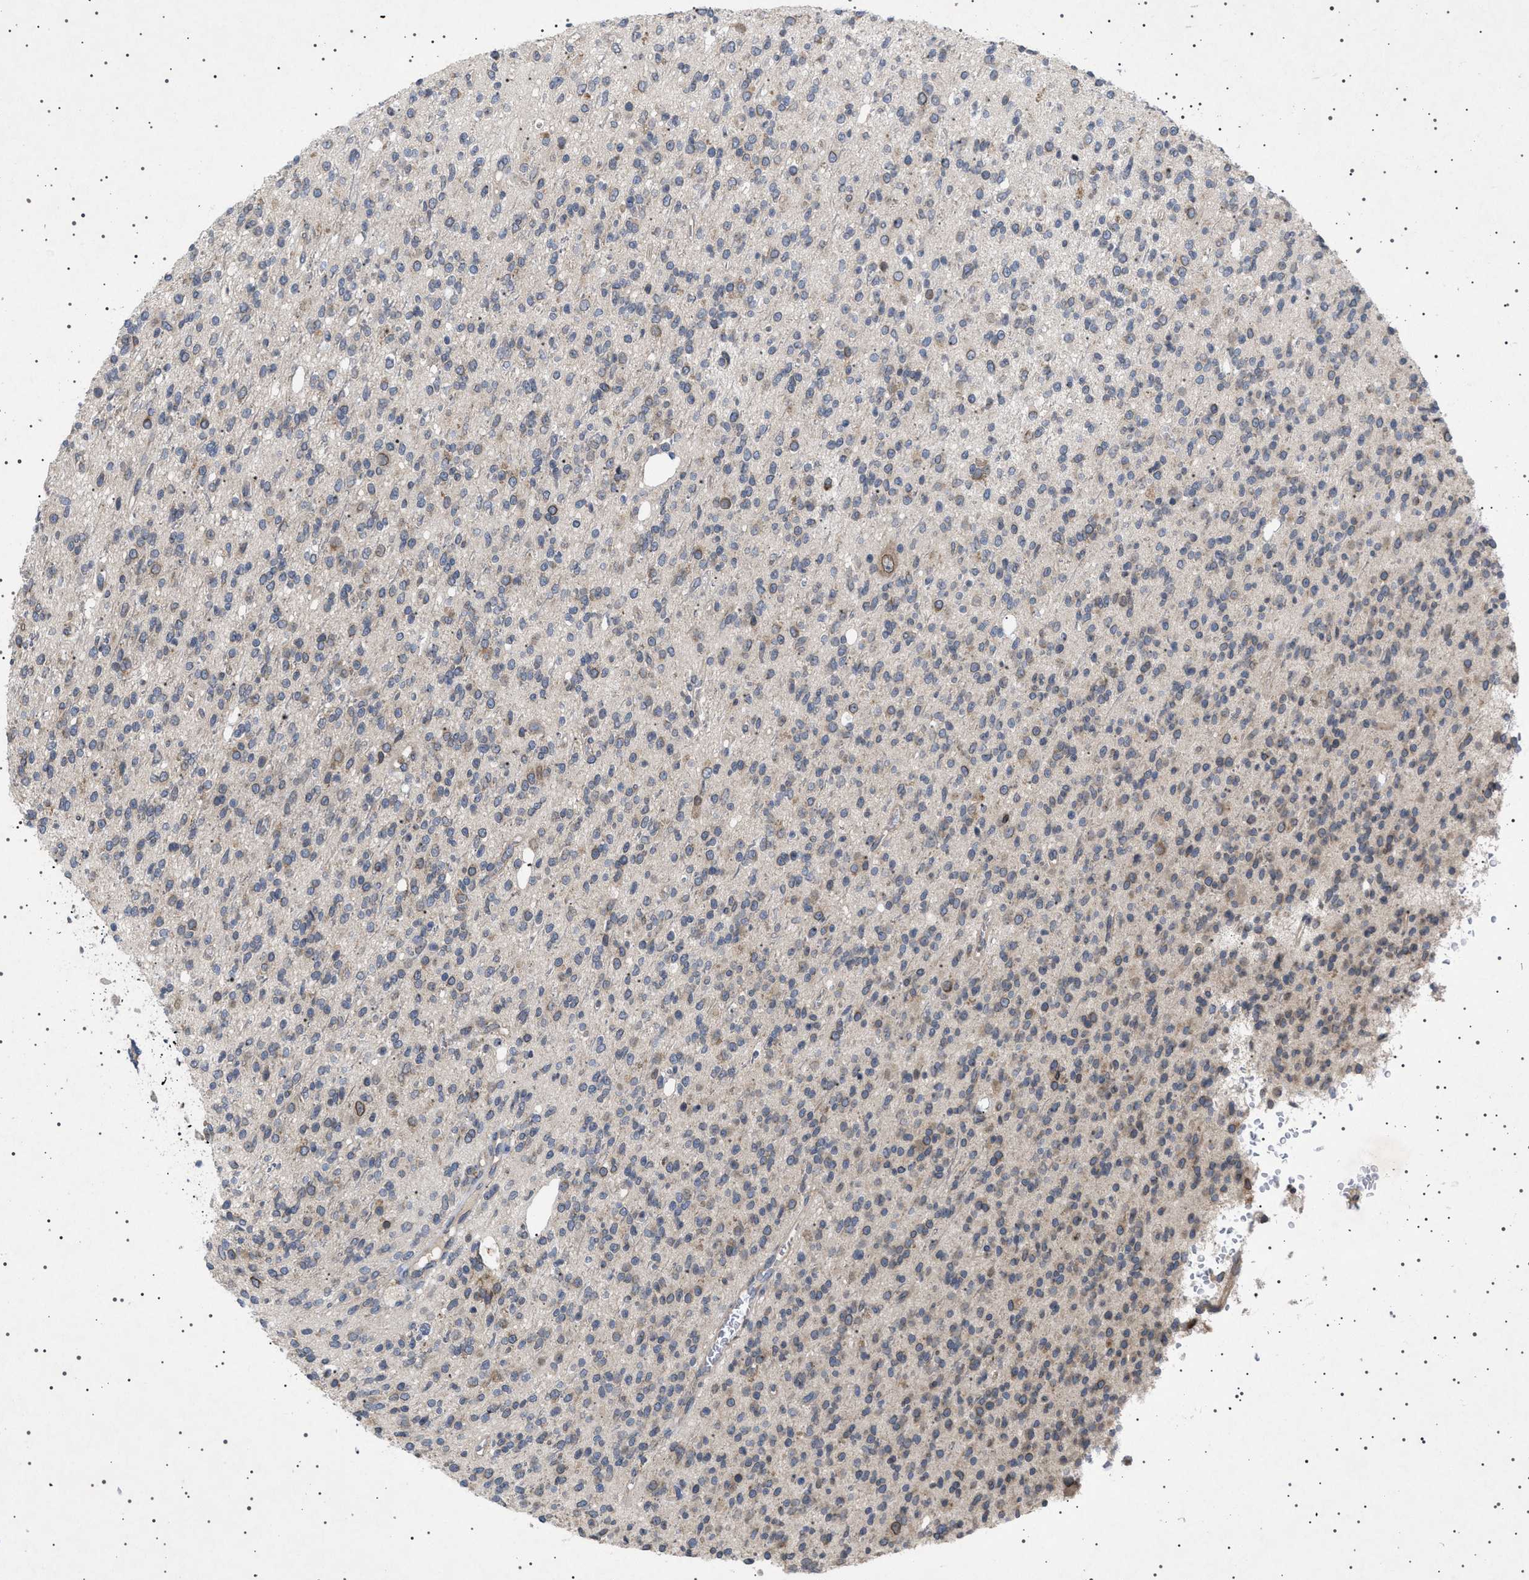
{"staining": {"intensity": "moderate", "quantity": "<25%", "location": "cytoplasmic/membranous,nuclear"}, "tissue": "glioma", "cell_type": "Tumor cells", "image_type": "cancer", "snomed": [{"axis": "morphology", "description": "Glioma, malignant, High grade"}, {"axis": "topography", "description": "Brain"}], "caption": "Moderate cytoplasmic/membranous and nuclear staining for a protein is present in approximately <25% of tumor cells of malignant glioma (high-grade) using IHC.", "gene": "NUP93", "patient": {"sex": "male", "age": 34}}